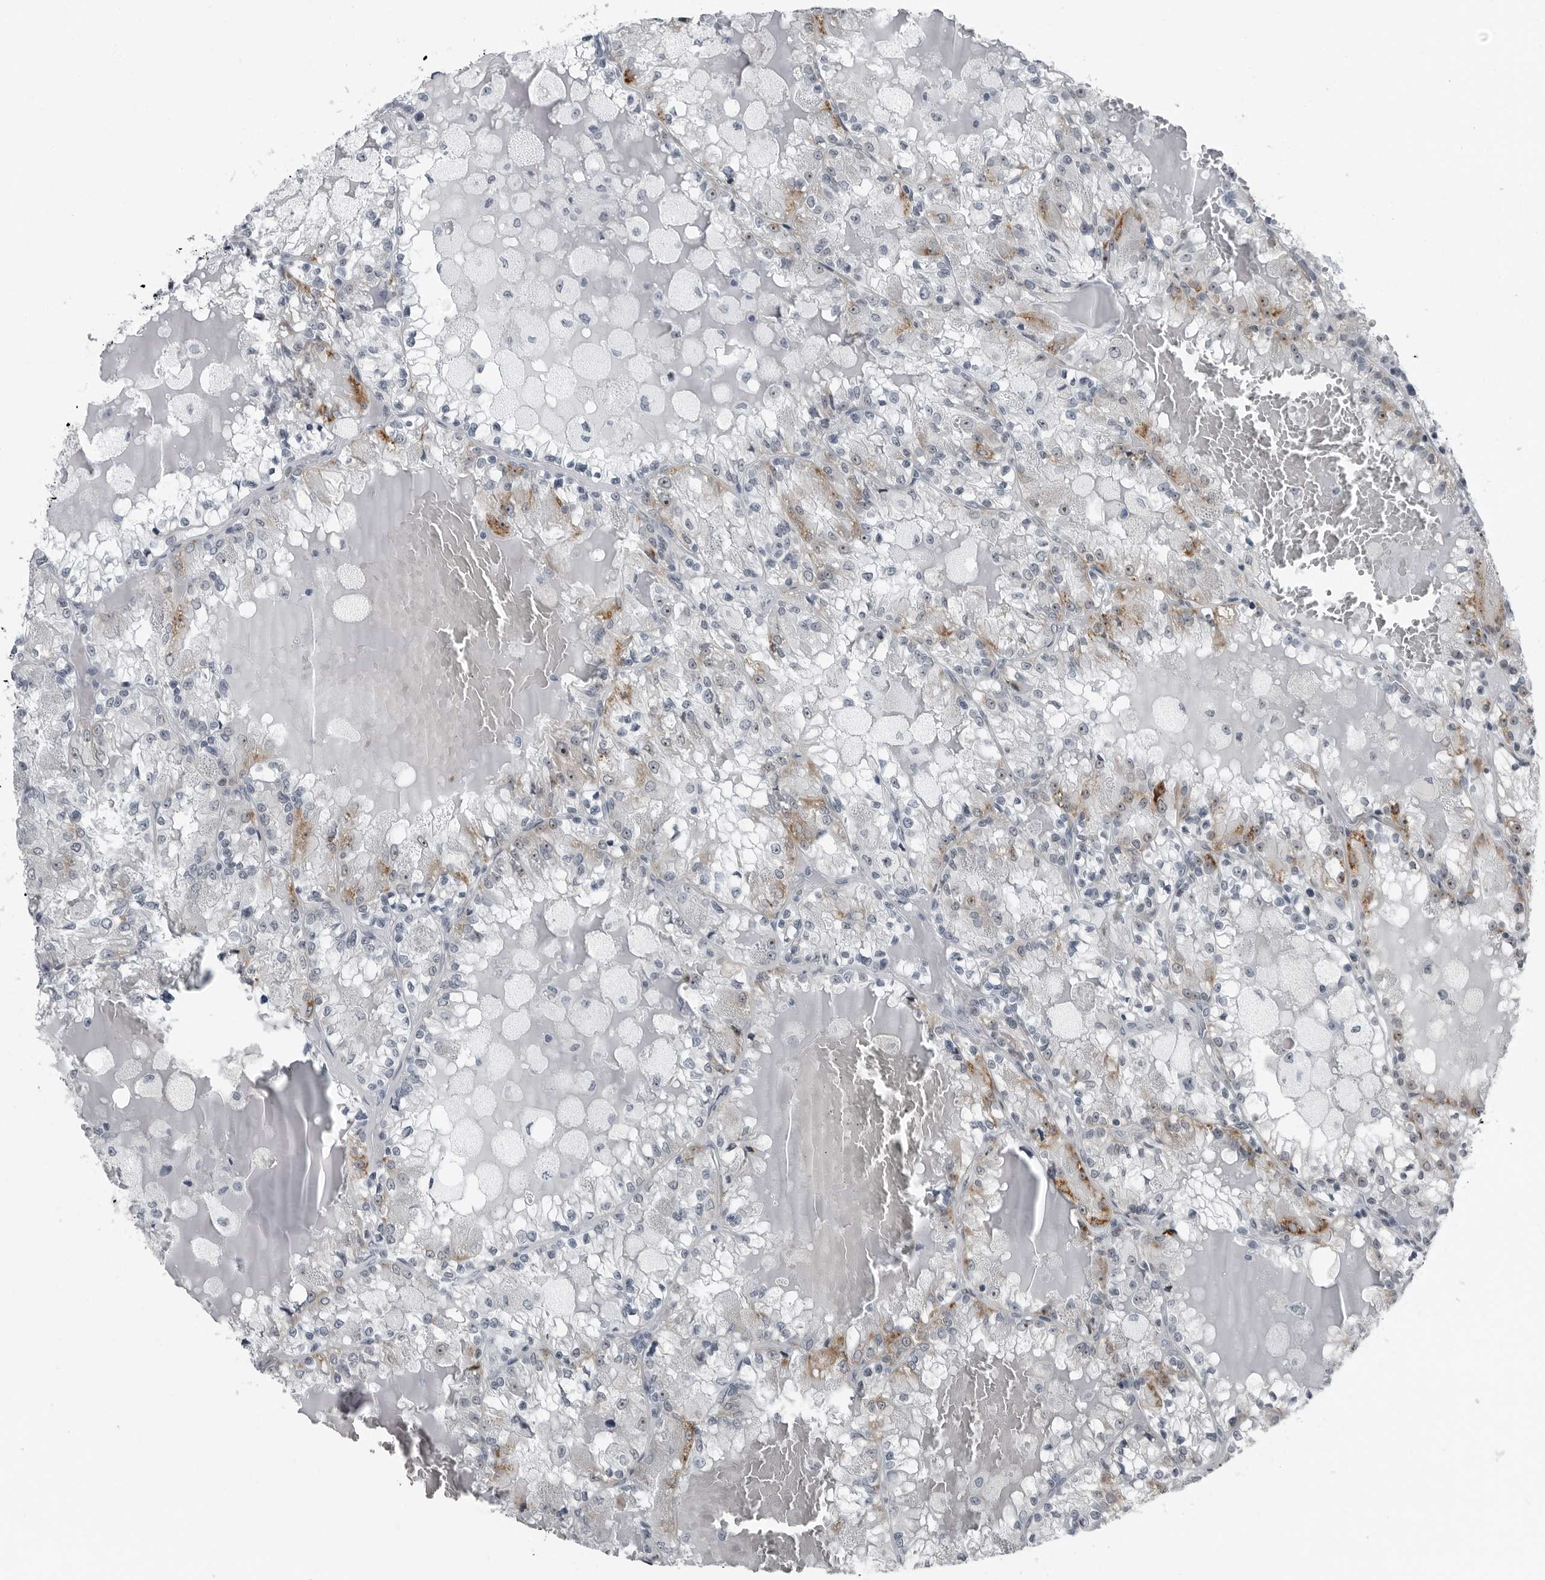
{"staining": {"intensity": "moderate", "quantity": "<25%", "location": "cytoplasmic/membranous,nuclear"}, "tissue": "renal cancer", "cell_type": "Tumor cells", "image_type": "cancer", "snomed": [{"axis": "morphology", "description": "Adenocarcinoma, NOS"}, {"axis": "topography", "description": "Kidney"}], "caption": "Human adenocarcinoma (renal) stained with a protein marker demonstrates moderate staining in tumor cells.", "gene": "PDCD11", "patient": {"sex": "female", "age": 56}}